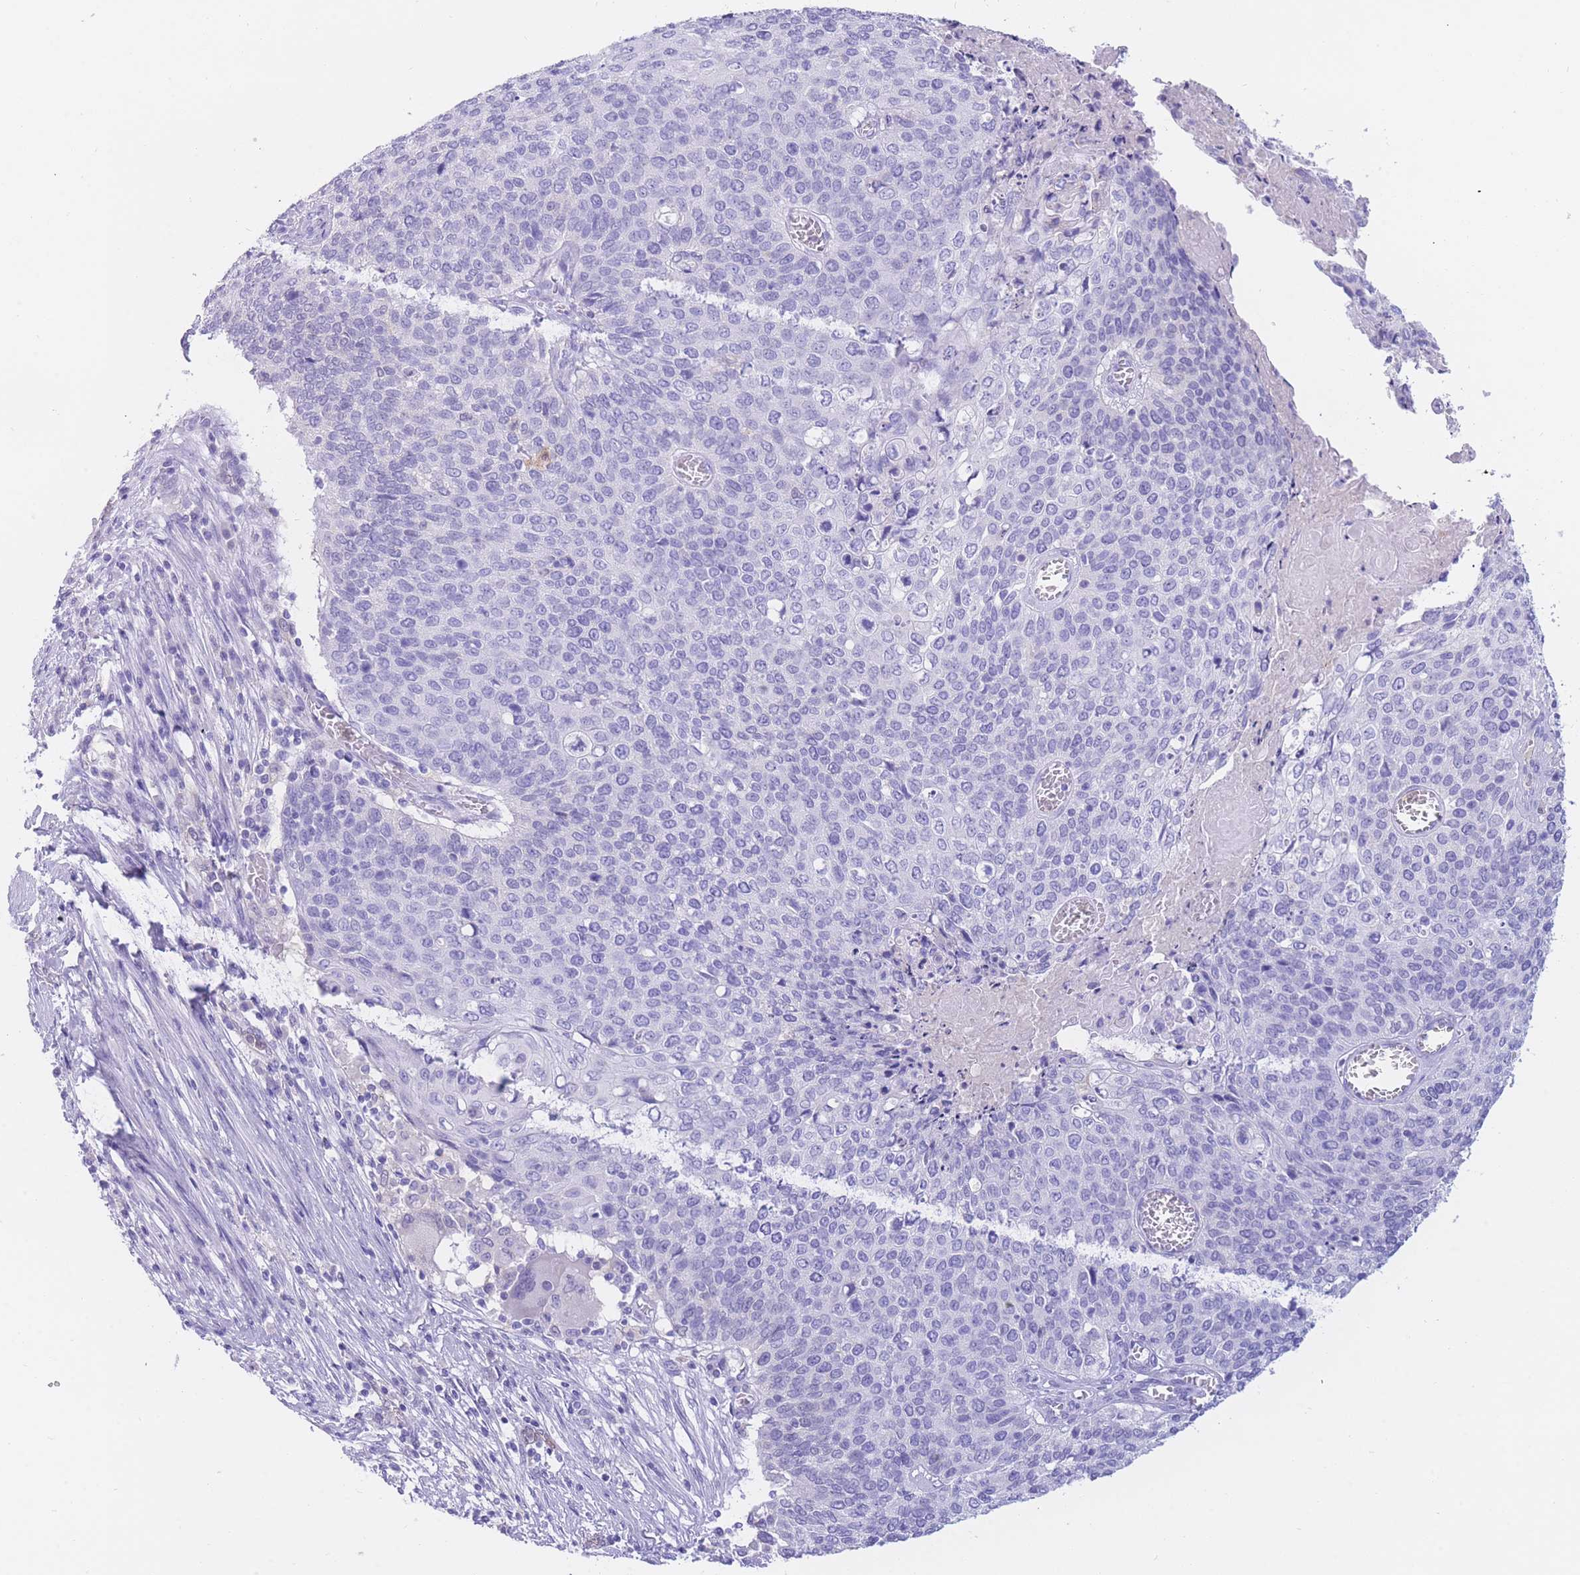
{"staining": {"intensity": "negative", "quantity": "none", "location": "none"}, "tissue": "cervical cancer", "cell_type": "Tumor cells", "image_type": "cancer", "snomed": [{"axis": "morphology", "description": "Squamous cell carcinoma, NOS"}, {"axis": "topography", "description": "Cervix"}], "caption": "Tumor cells are negative for protein expression in human cervical cancer (squamous cell carcinoma).", "gene": "SULT1A1", "patient": {"sex": "female", "age": 39}}